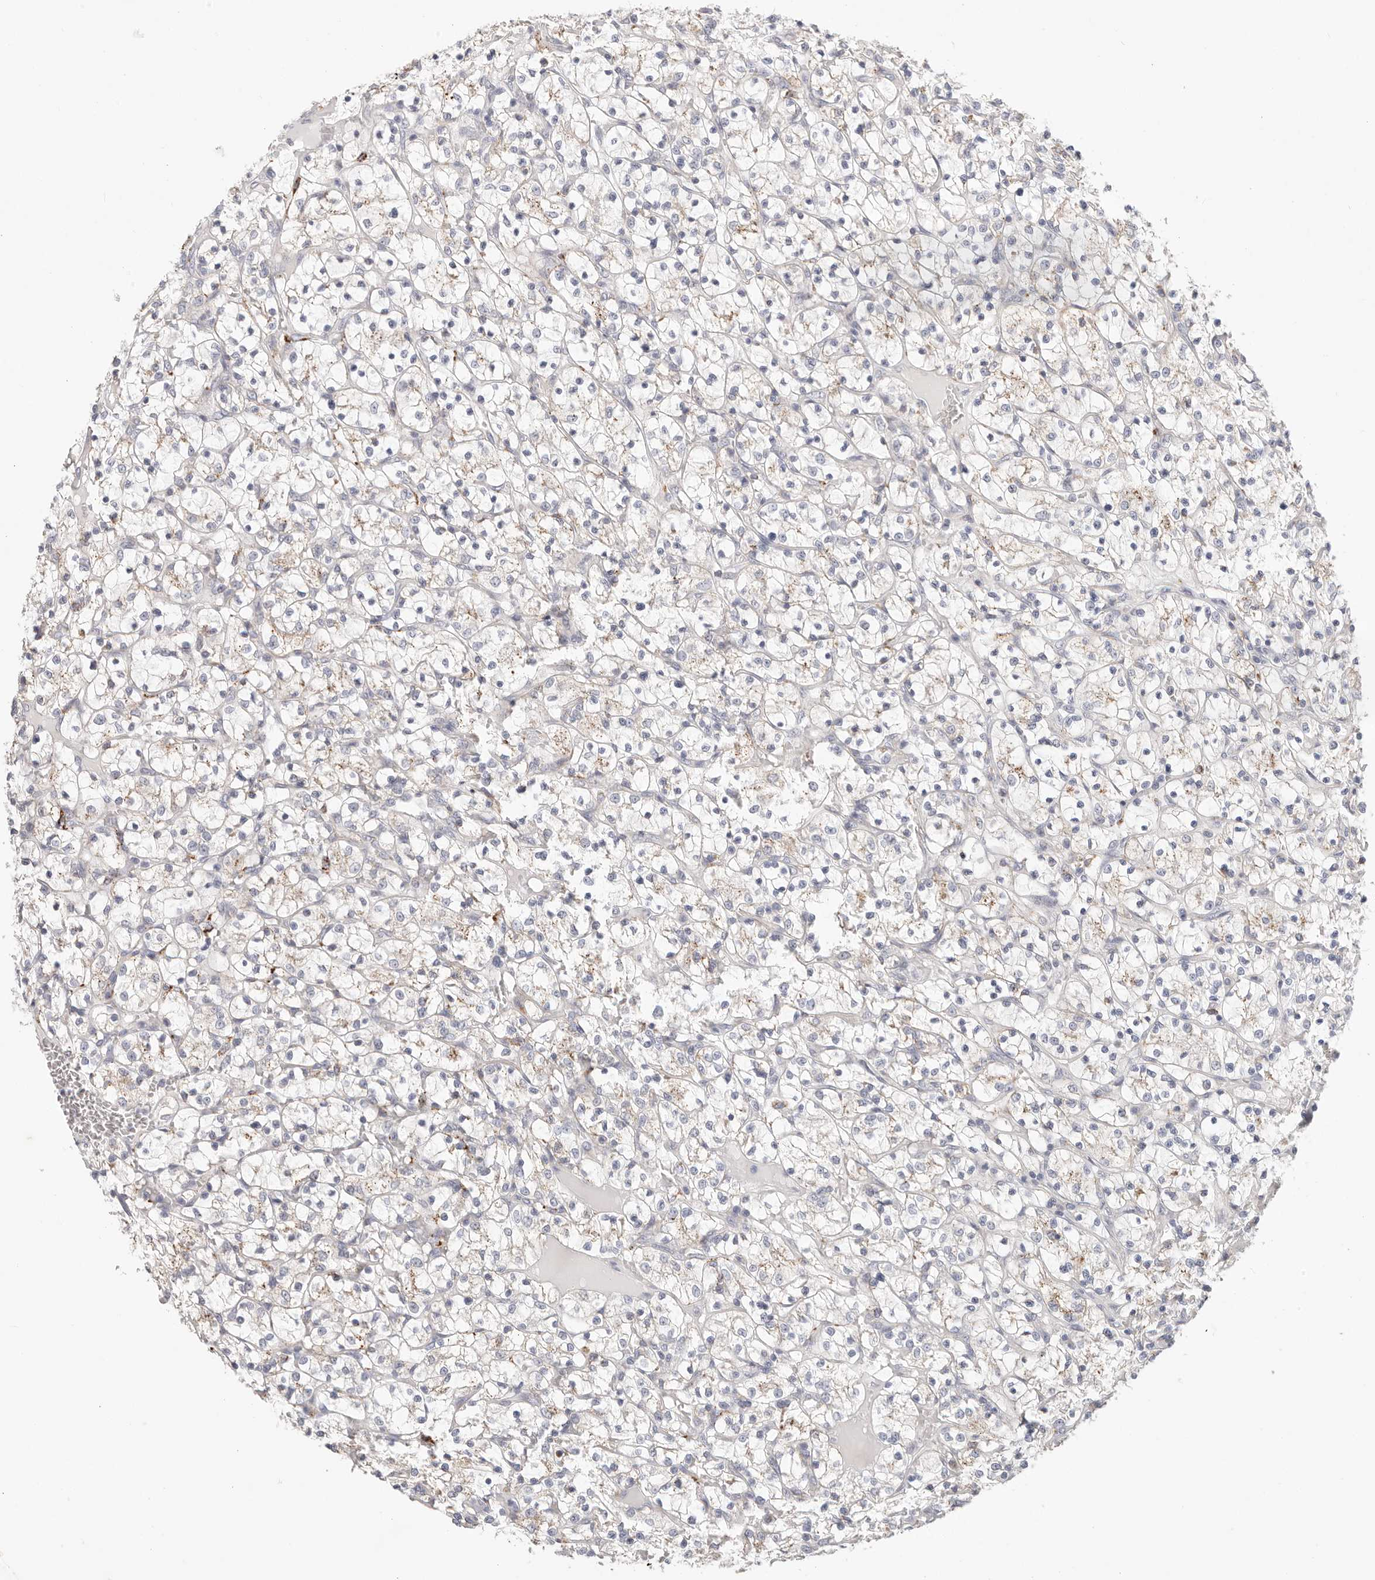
{"staining": {"intensity": "moderate", "quantity": "<25%", "location": "cytoplasmic/membranous"}, "tissue": "renal cancer", "cell_type": "Tumor cells", "image_type": "cancer", "snomed": [{"axis": "morphology", "description": "Adenocarcinoma, NOS"}, {"axis": "topography", "description": "Kidney"}], "caption": "Renal adenocarcinoma stained with DAB (3,3'-diaminobenzidine) immunohistochemistry (IHC) reveals low levels of moderate cytoplasmic/membranous positivity in about <25% of tumor cells.", "gene": "STKLD1", "patient": {"sex": "female", "age": 69}}